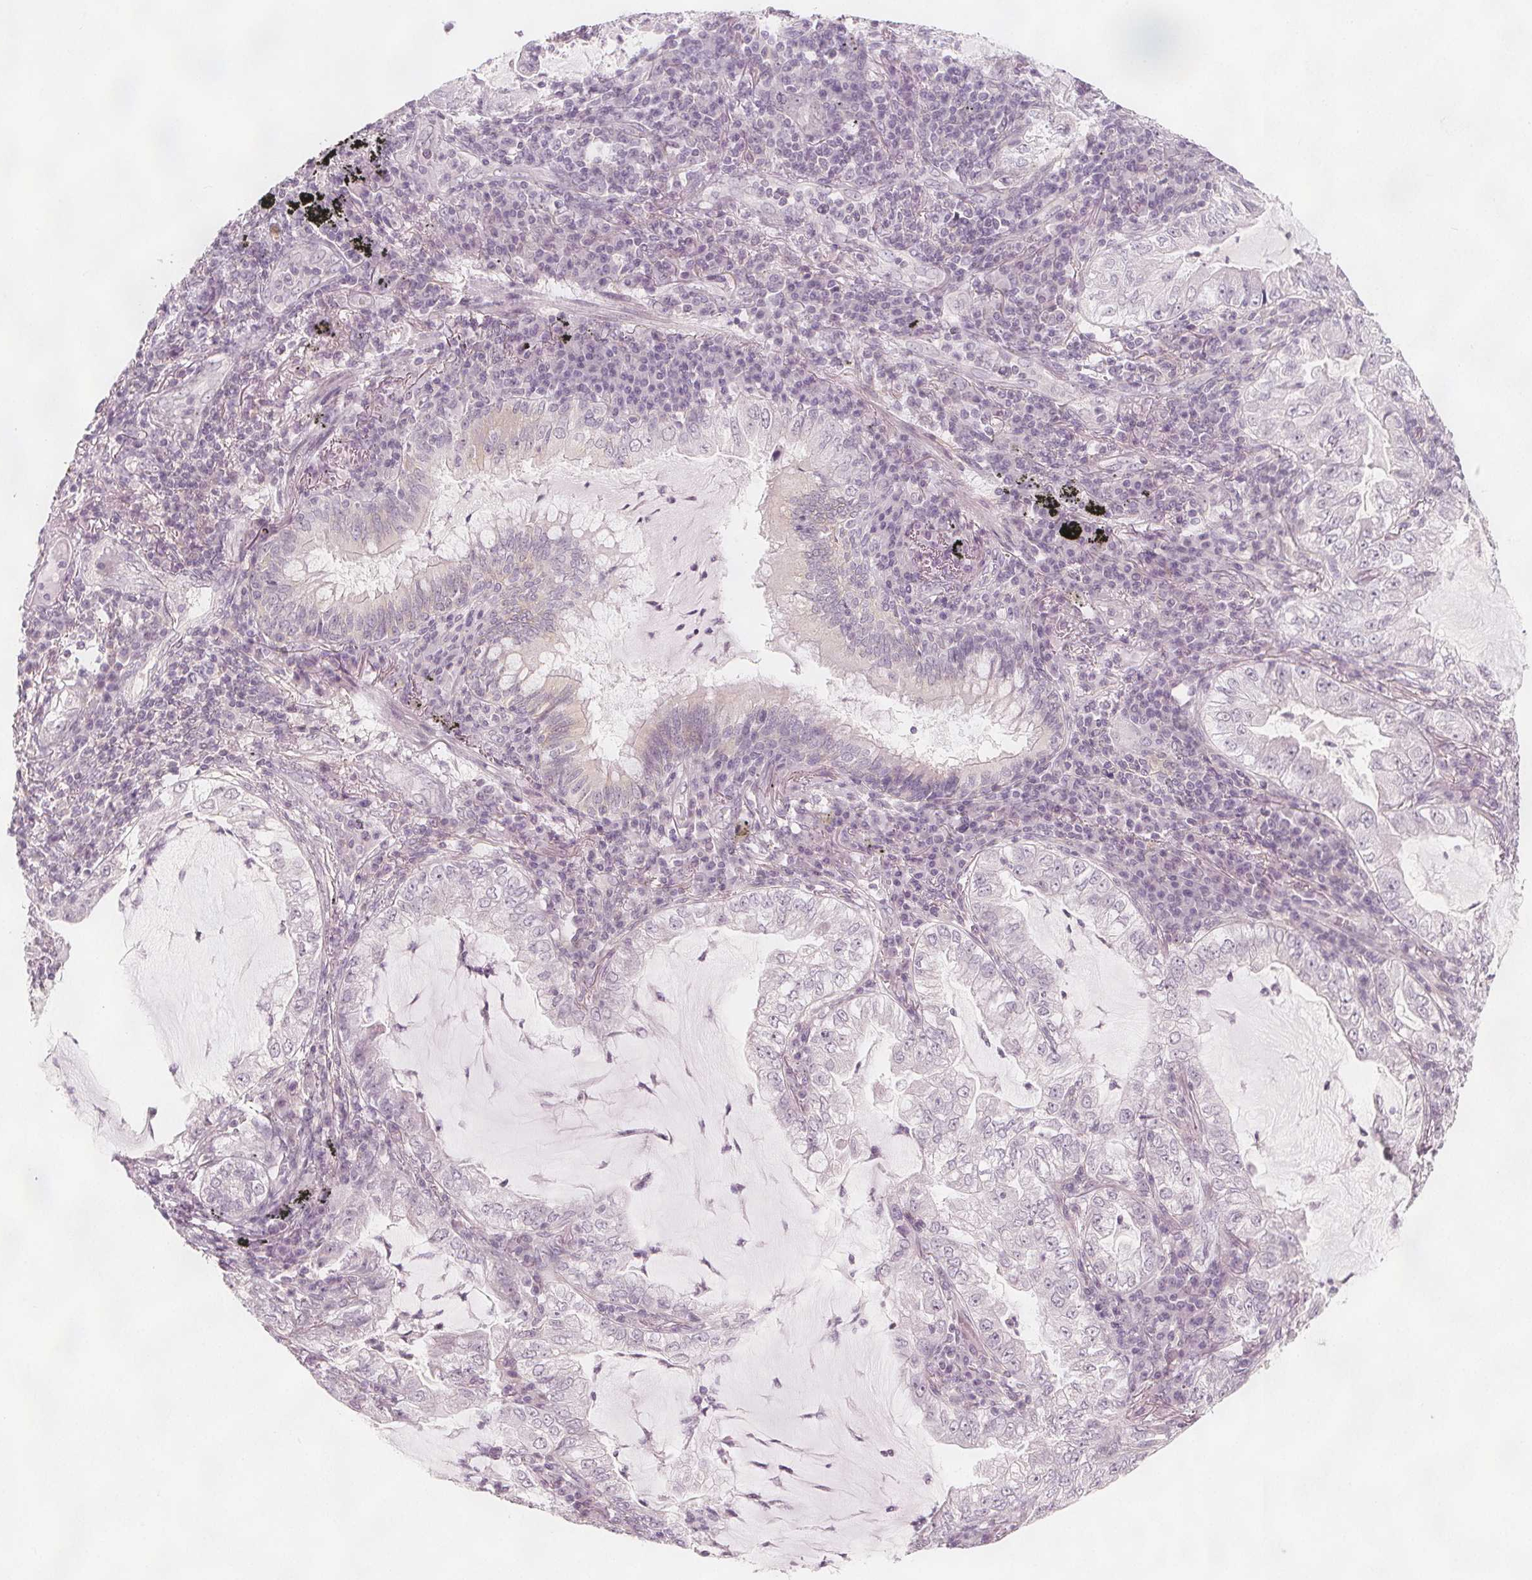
{"staining": {"intensity": "negative", "quantity": "none", "location": "none"}, "tissue": "lung cancer", "cell_type": "Tumor cells", "image_type": "cancer", "snomed": [{"axis": "morphology", "description": "Adenocarcinoma, NOS"}, {"axis": "topography", "description": "Lung"}], "caption": "An image of lung adenocarcinoma stained for a protein displays no brown staining in tumor cells.", "gene": "C1orf167", "patient": {"sex": "female", "age": 73}}